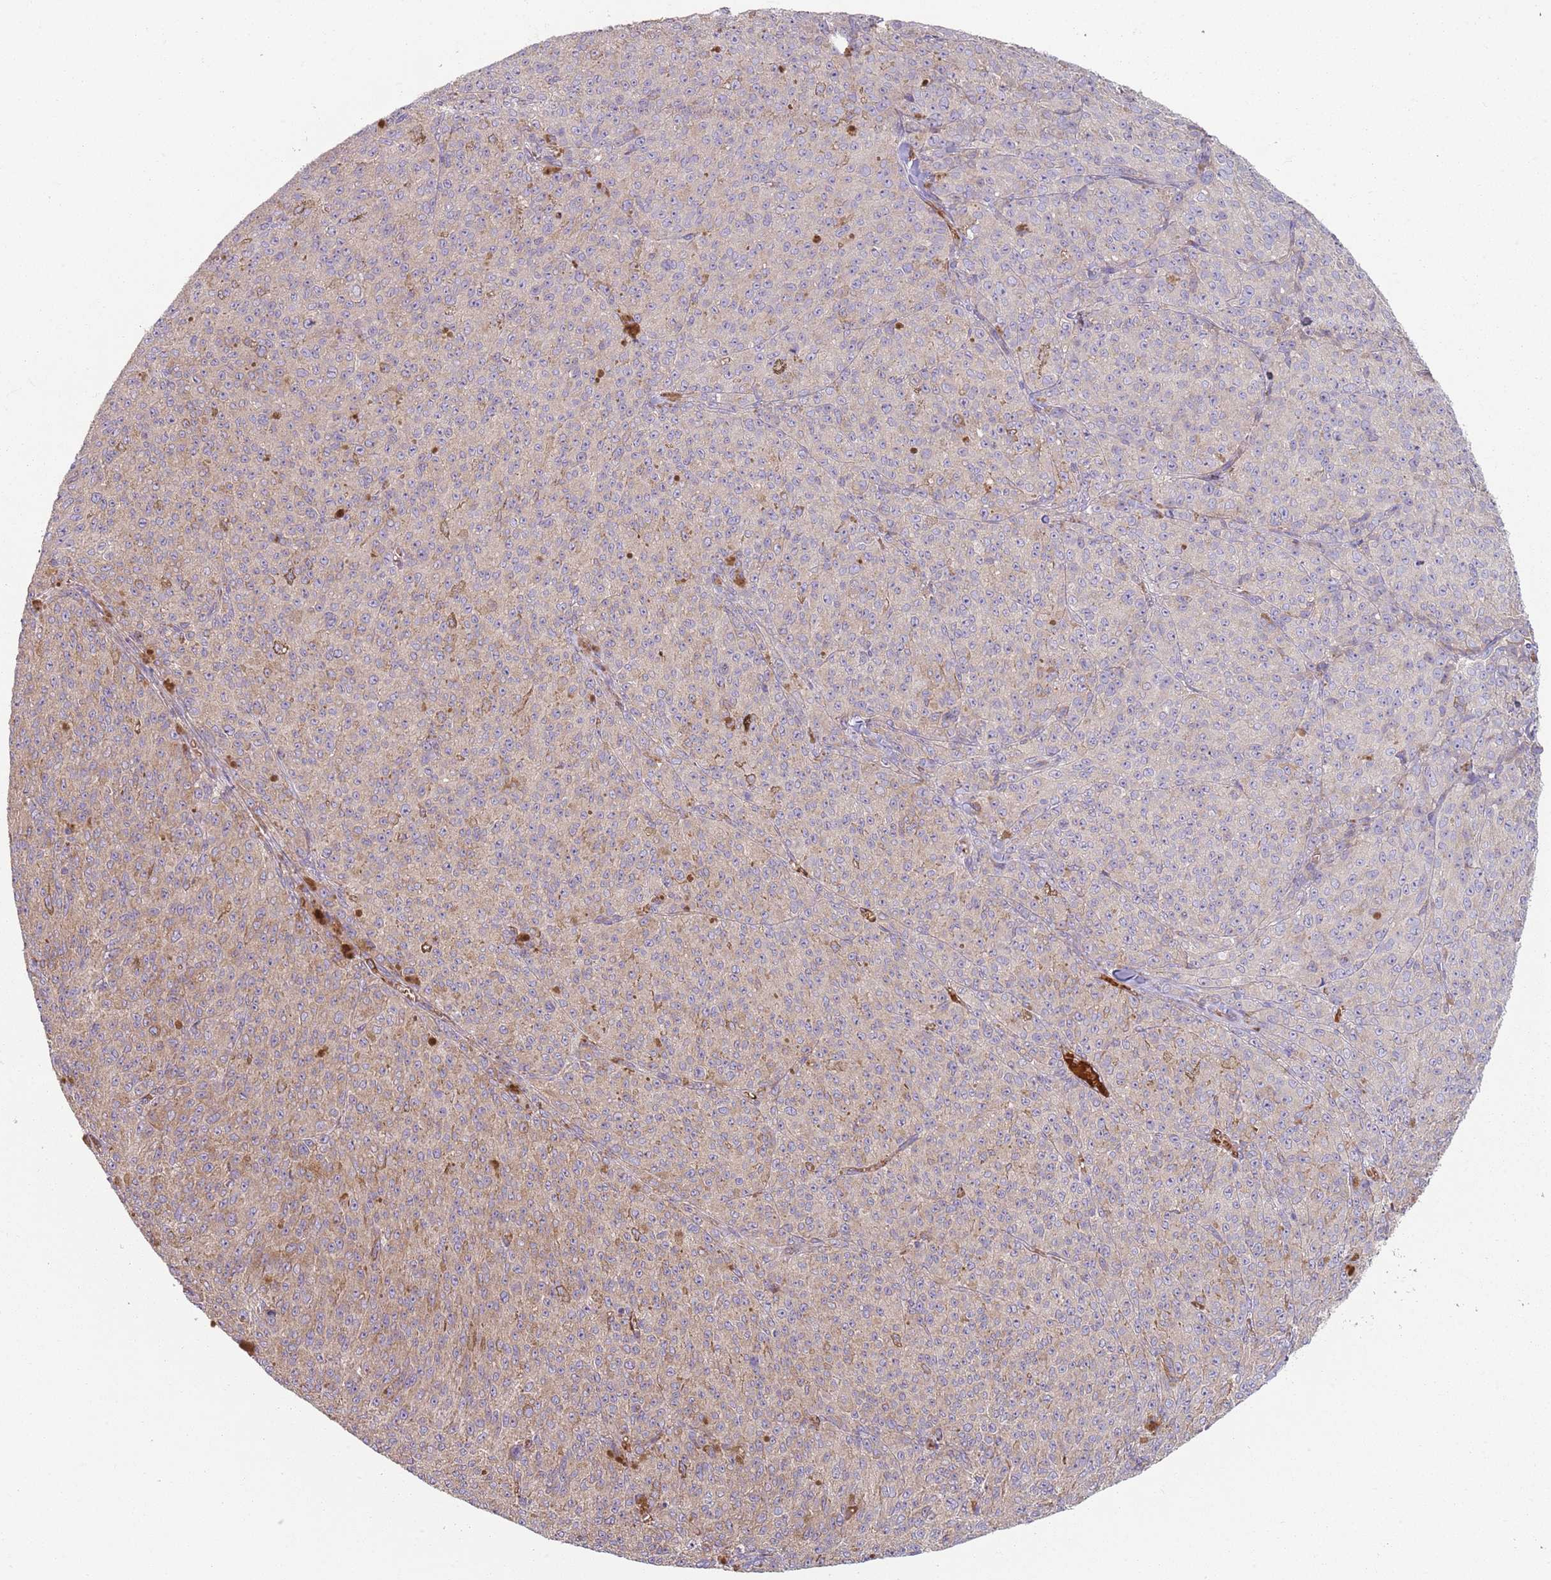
{"staining": {"intensity": "weak", "quantity": "<25%", "location": "cytoplasmic/membranous"}, "tissue": "melanoma", "cell_type": "Tumor cells", "image_type": "cancer", "snomed": [{"axis": "morphology", "description": "Malignant melanoma, NOS"}, {"axis": "topography", "description": "Skin"}], "caption": "Tumor cells show no significant expression in melanoma.", "gene": "SPATA2", "patient": {"sex": "female", "age": 52}}